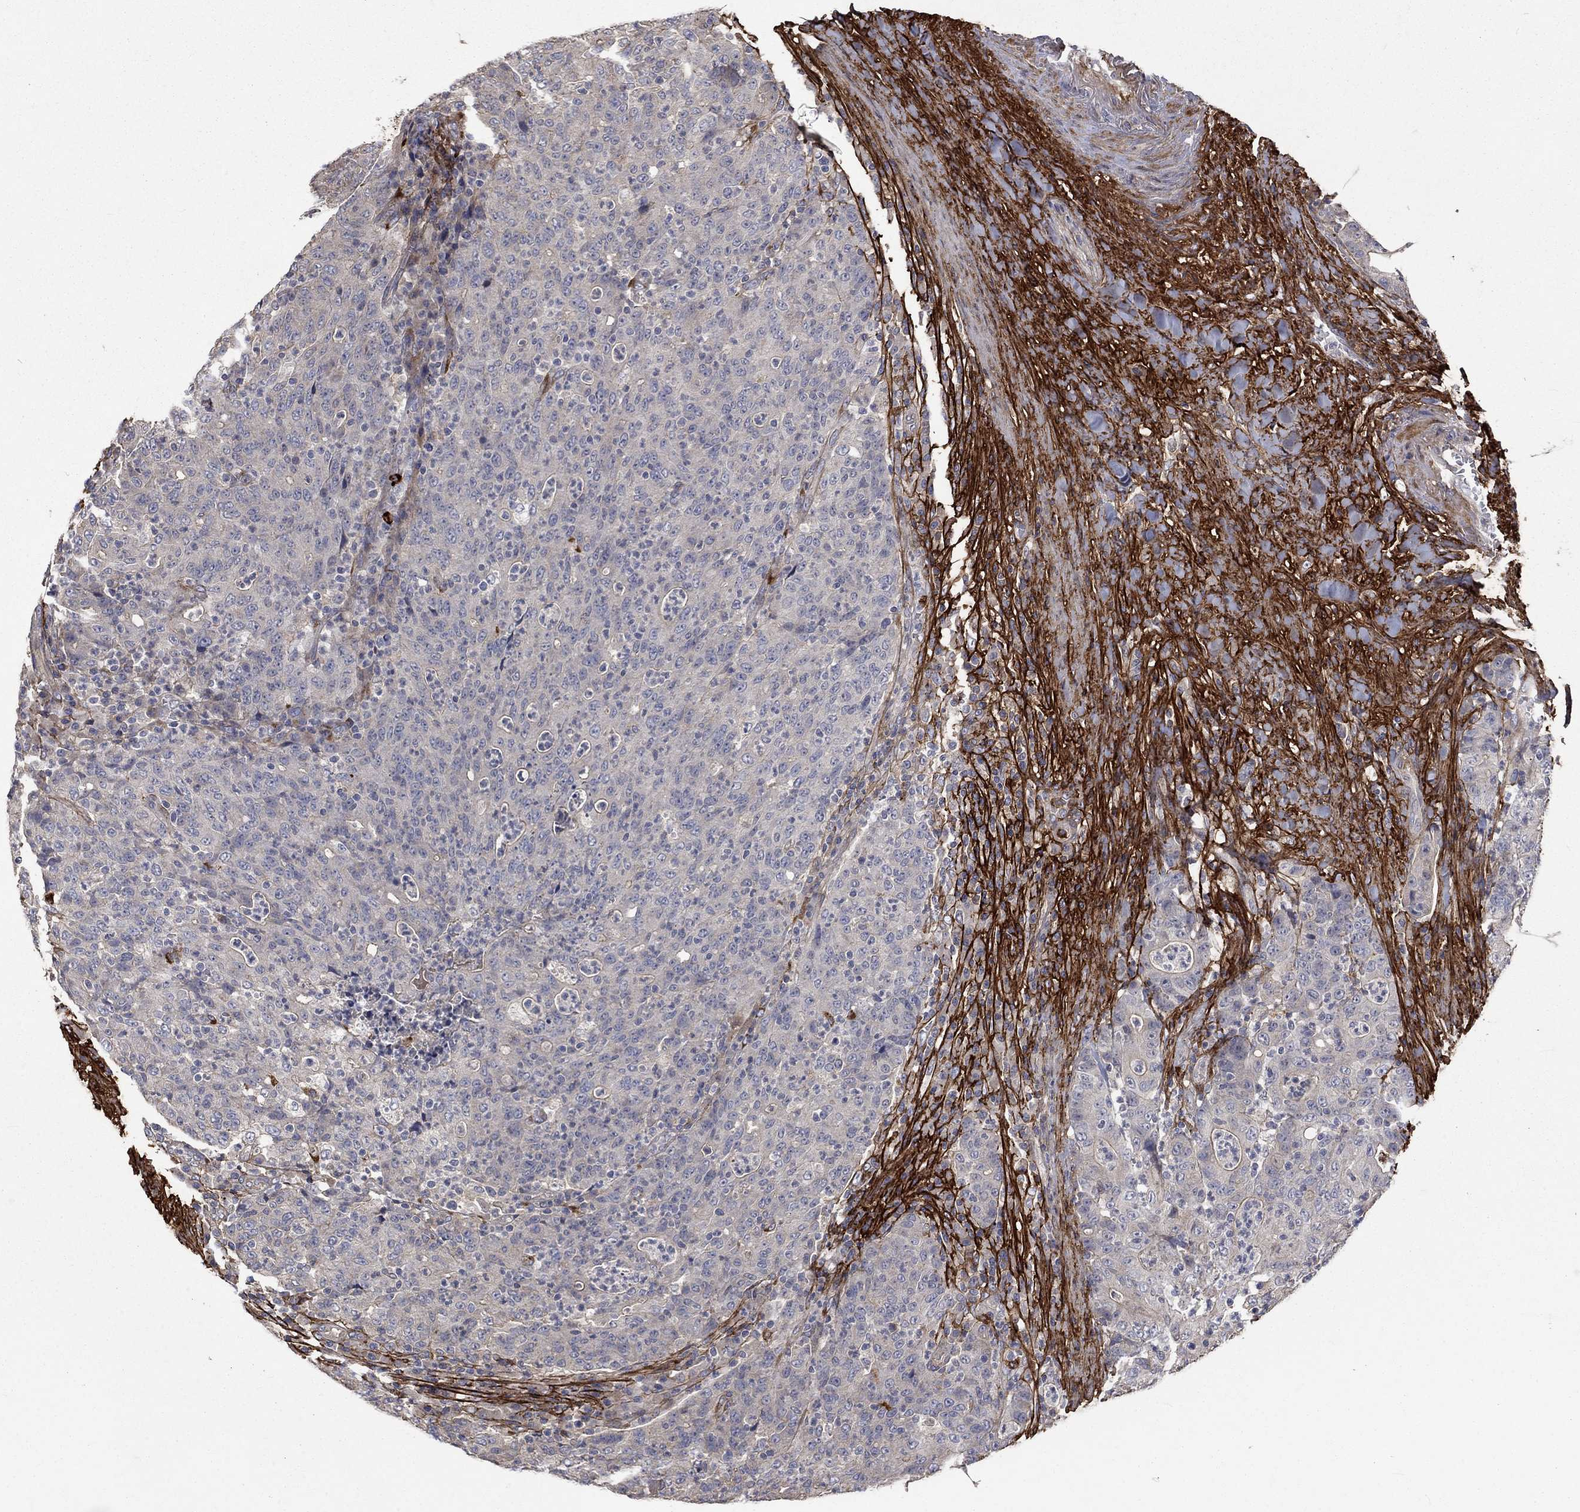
{"staining": {"intensity": "negative", "quantity": "none", "location": "none"}, "tissue": "colorectal cancer", "cell_type": "Tumor cells", "image_type": "cancer", "snomed": [{"axis": "morphology", "description": "Adenocarcinoma, NOS"}, {"axis": "topography", "description": "Colon"}], "caption": "A micrograph of human colorectal cancer (adenocarcinoma) is negative for staining in tumor cells.", "gene": "VCAN", "patient": {"sex": "male", "age": 70}}